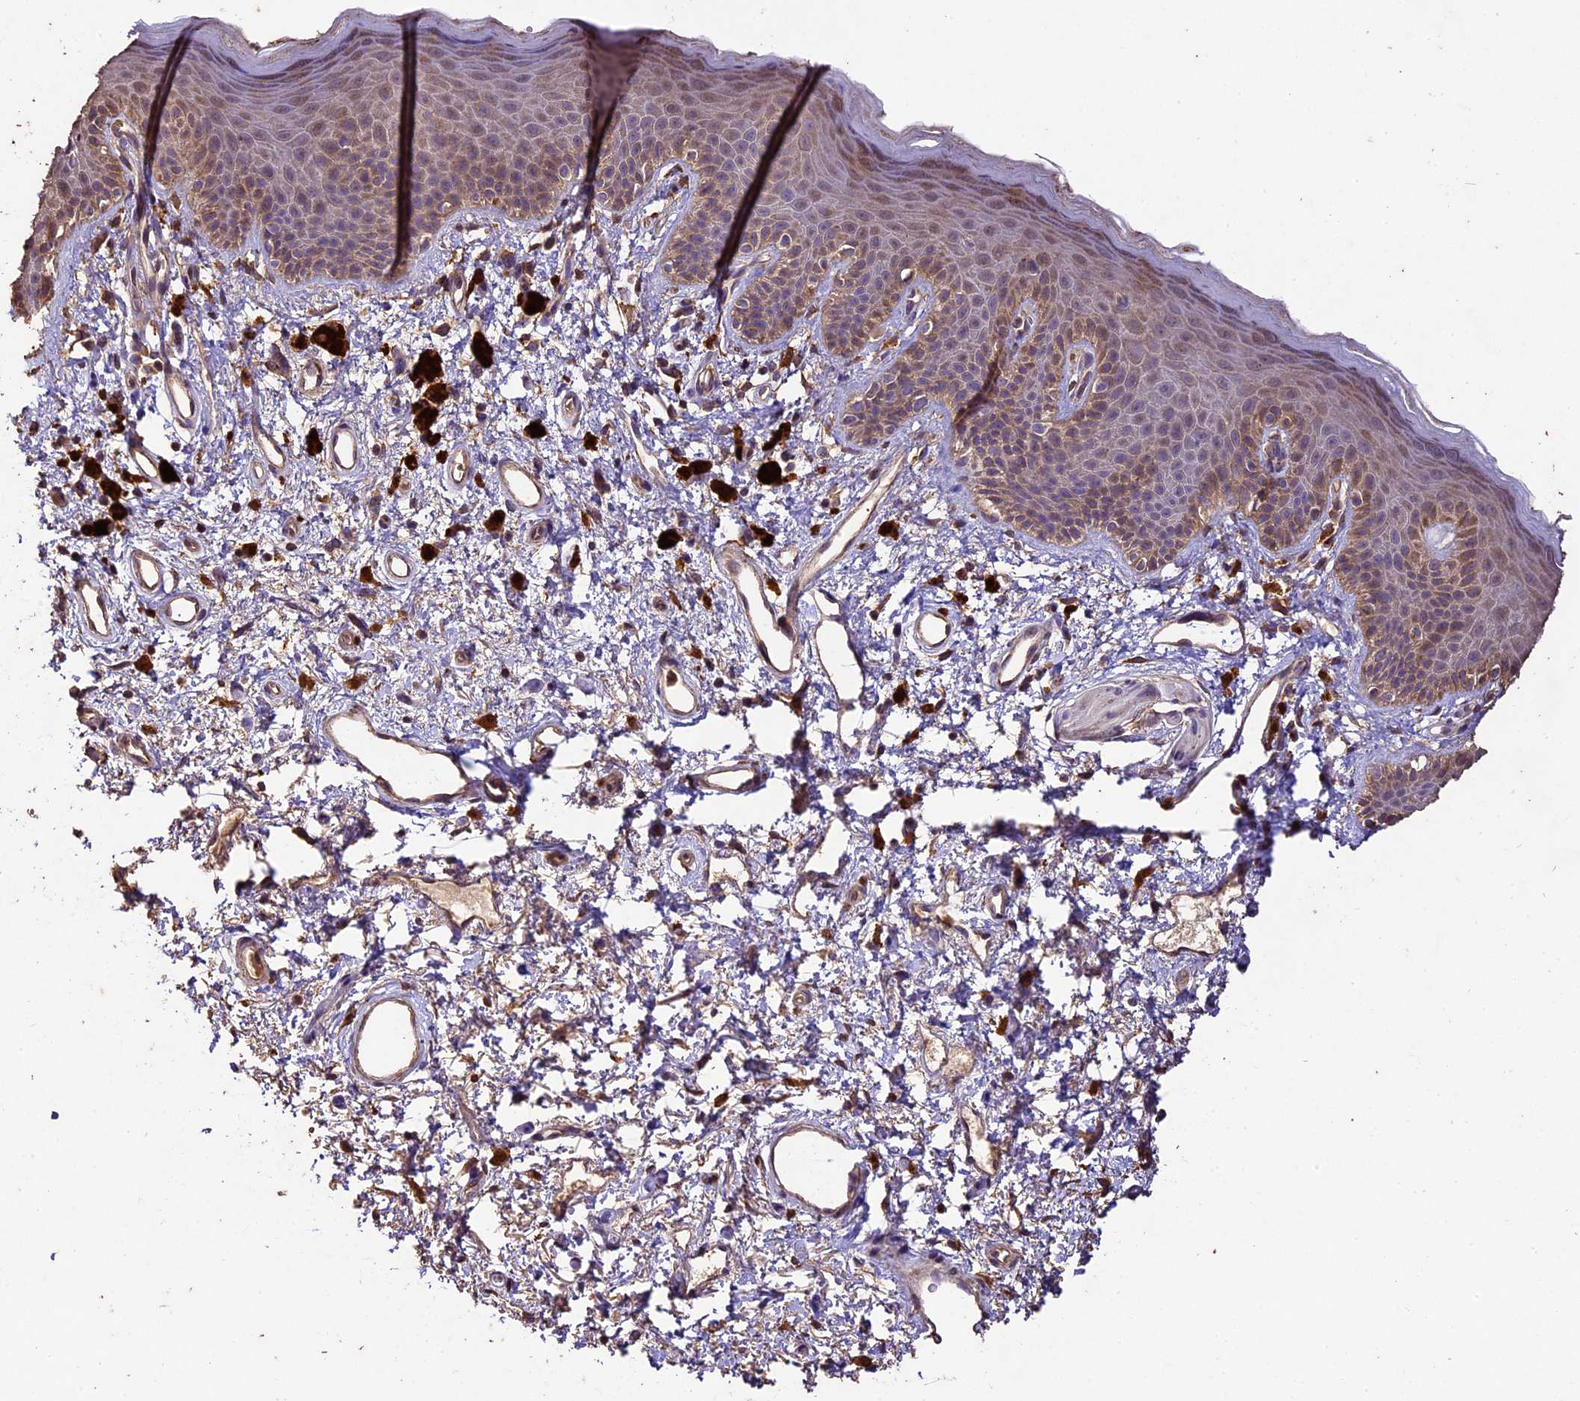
{"staining": {"intensity": "weak", "quantity": "25%-75%", "location": "cytoplasmic/membranous"}, "tissue": "skin", "cell_type": "Epidermal cells", "image_type": "normal", "snomed": [{"axis": "morphology", "description": "Normal tissue, NOS"}, {"axis": "topography", "description": "Anal"}], "caption": "DAB (3,3'-diaminobenzidine) immunohistochemical staining of unremarkable human skin displays weak cytoplasmic/membranous protein staining in about 25%-75% of epidermal cells. Using DAB (3,3'-diaminobenzidine) (brown) and hematoxylin (blue) stains, captured at high magnification using brightfield microscopy.", "gene": "CRLF1", "patient": {"sex": "female", "age": 46}}